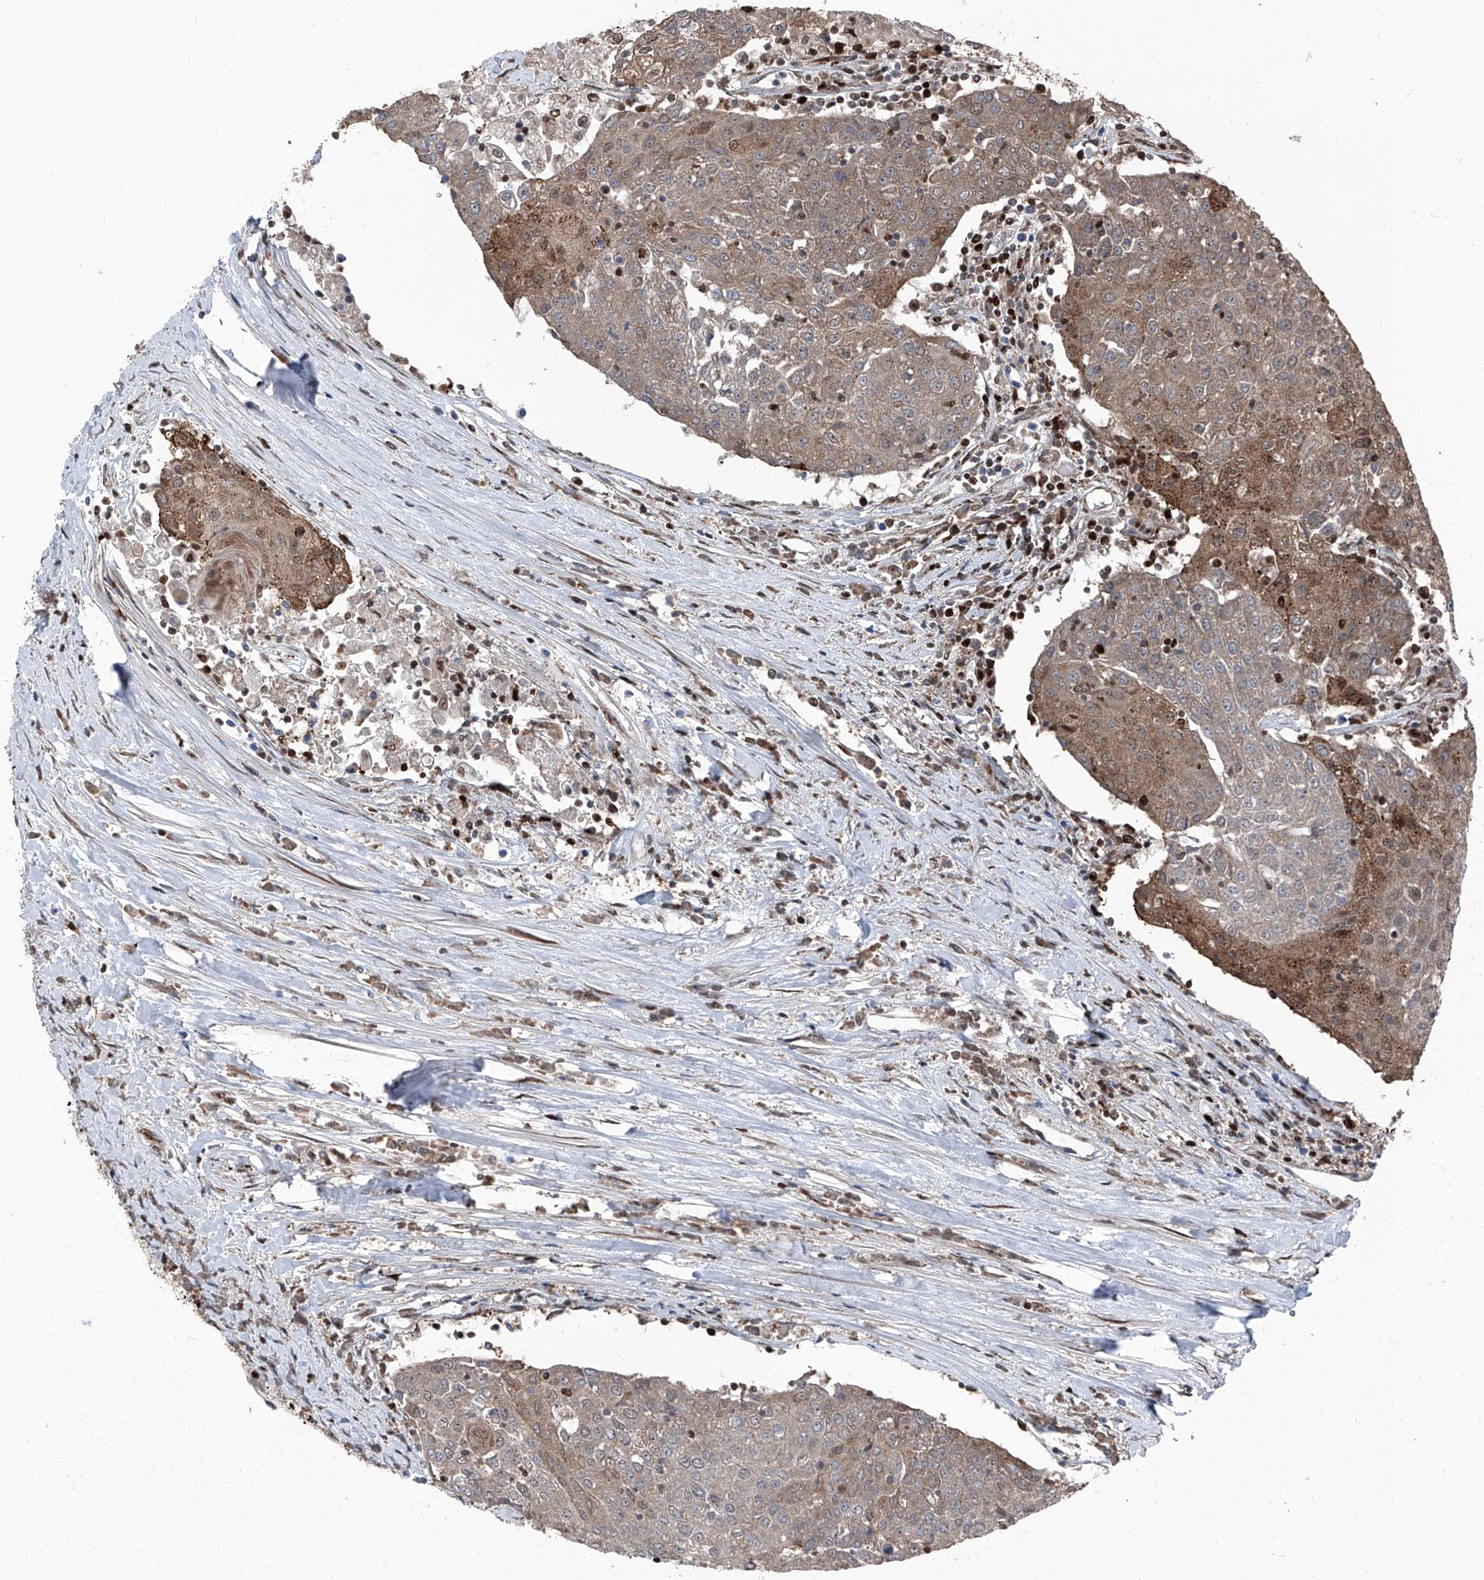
{"staining": {"intensity": "moderate", "quantity": "25%-75%", "location": "cytoplasmic/membranous"}, "tissue": "urothelial cancer", "cell_type": "Tumor cells", "image_type": "cancer", "snomed": [{"axis": "morphology", "description": "Urothelial carcinoma, High grade"}, {"axis": "topography", "description": "Urinary bladder"}], "caption": "Immunohistochemical staining of human high-grade urothelial carcinoma displays medium levels of moderate cytoplasmic/membranous protein staining in approximately 25%-75% of tumor cells.", "gene": "FKBP5", "patient": {"sex": "female", "age": 85}}